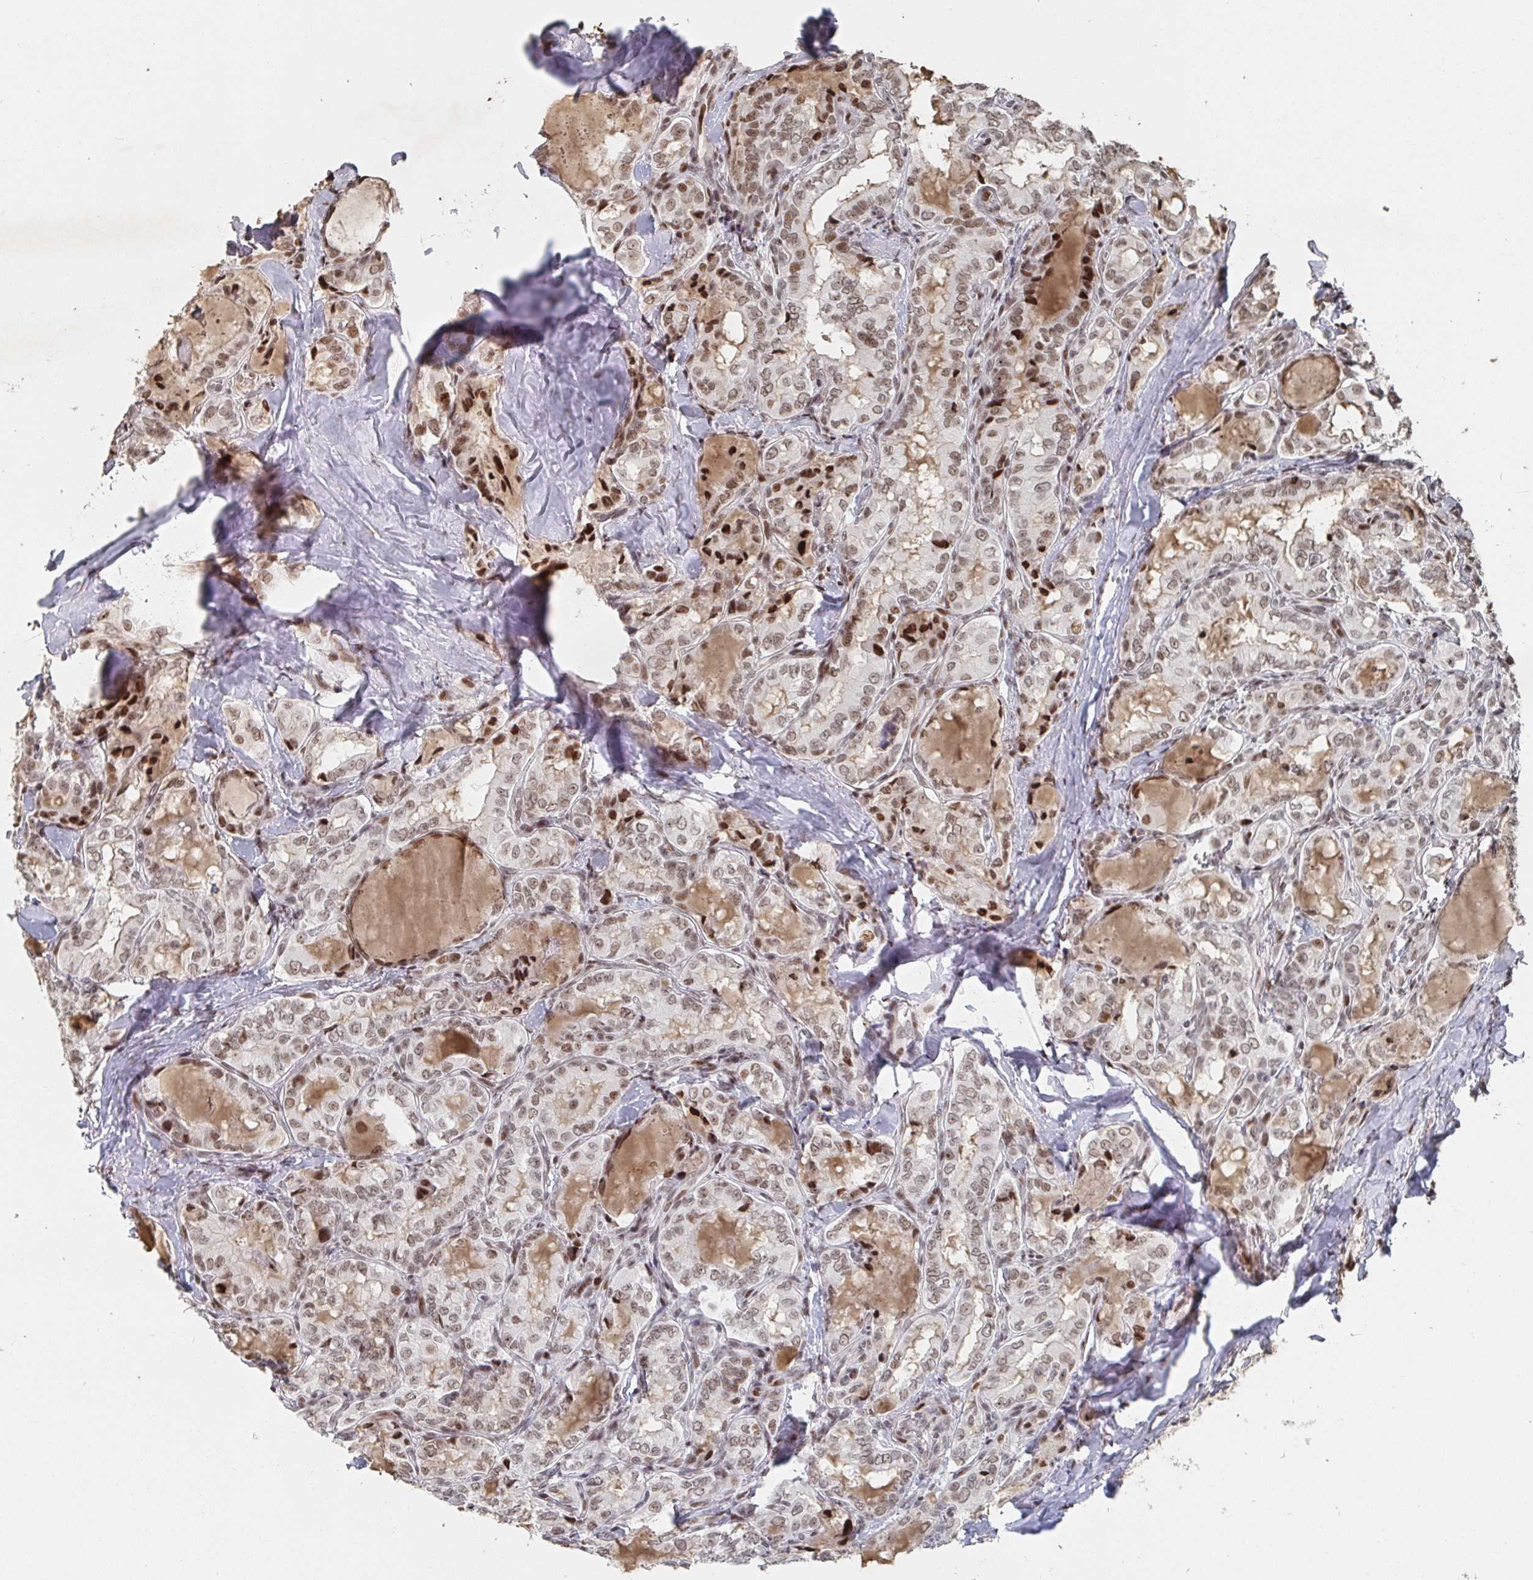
{"staining": {"intensity": "moderate", "quantity": ">75%", "location": "nuclear"}, "tissue": "thyroid cancer", "cell_type": "Tumor cells", "image_type": "cancer", "snomed": [{"axis": "morphology", "description": "Papillary adenocarcinoma, NOS"}, {"axis": "topography", "description": "Thyroid gland"}], "caption": "A brown stain shows moderate nuclear positivity of a protein in thyroid papillary adenocarcinoma tumor cells.", "gene": "ZDHHC12", "patient": {"sex": "female", "age": 75}}